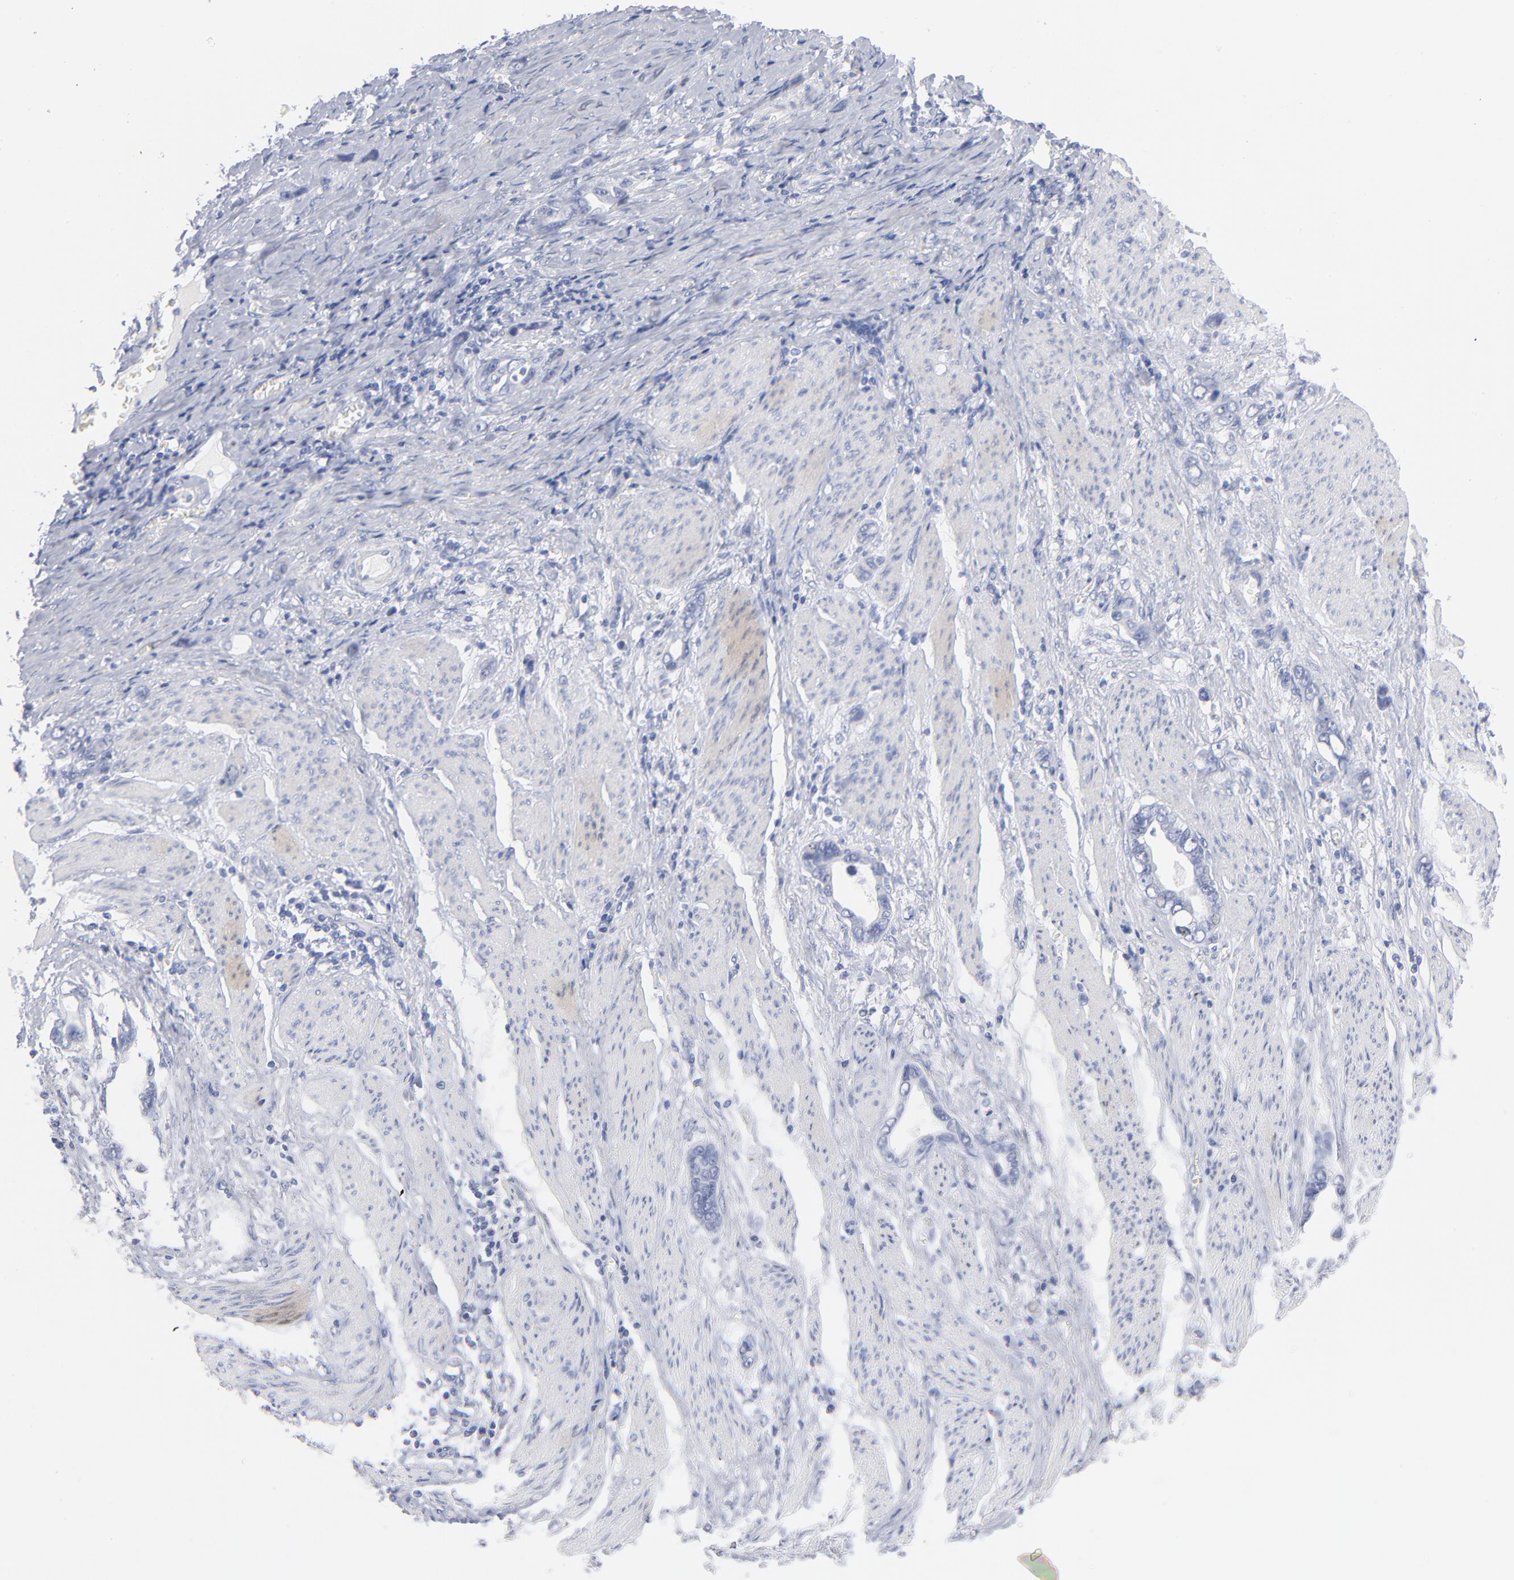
{"staining": {"intensity": "negative", "quantity": "none", "location": "none"}, "tissue": "stomach cancer", "cell_type": "Tumor cells", "image_type": "cancer", "snomed": [{"axis": "morphology", "description": "Adenocarcinoma, NOS"}, {"axis": "topography", "description": "Stomach"}], "caption": "Human adenocarcinoma (stomach) stained for a protein using IHC exhibits no staining in tumor cells.", "gene": "KHNYN", "patient": {"sex": "male", "age": 78}}